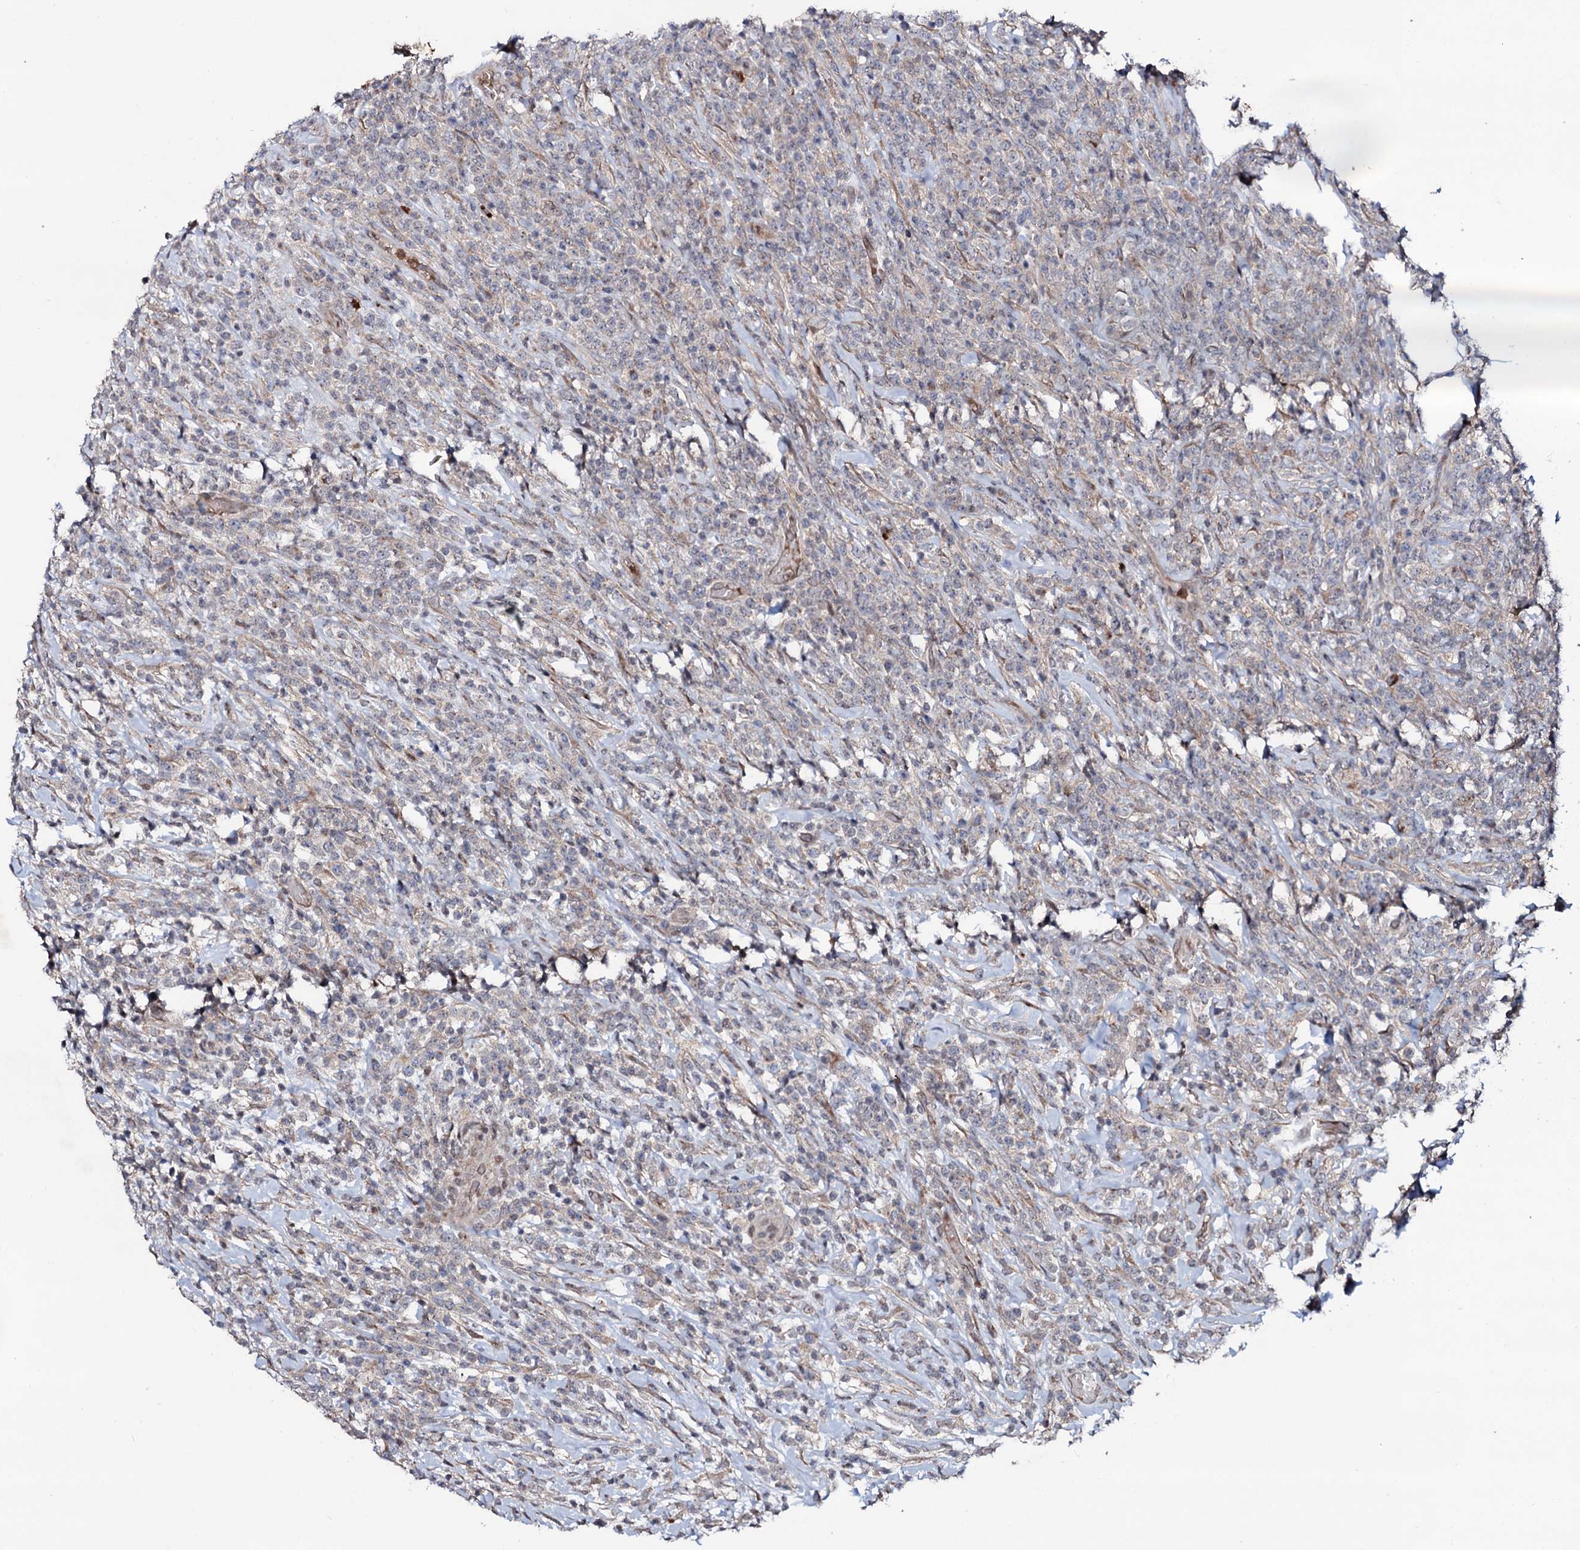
{"staining": {"intensity": "negative", "quantity": "none", "location": "none"}, "tissue": "lymphoma", "cell_type": "Tumor cells", "image_type": "cancer", "snomed": [{"axis": "morphology", "description": "Malignant lymphoma, non-Hodgkin's type, High grade"}, {"axis": "topography", "description": "Colon"}], "caption": "This is an IHC photomicrograph of high-grade malignant lymphoma, non-Hodgkin's type. There is no expression in tumor cells.", "gene": "COG6", "patient": {"sex": "female", "age": 53}}